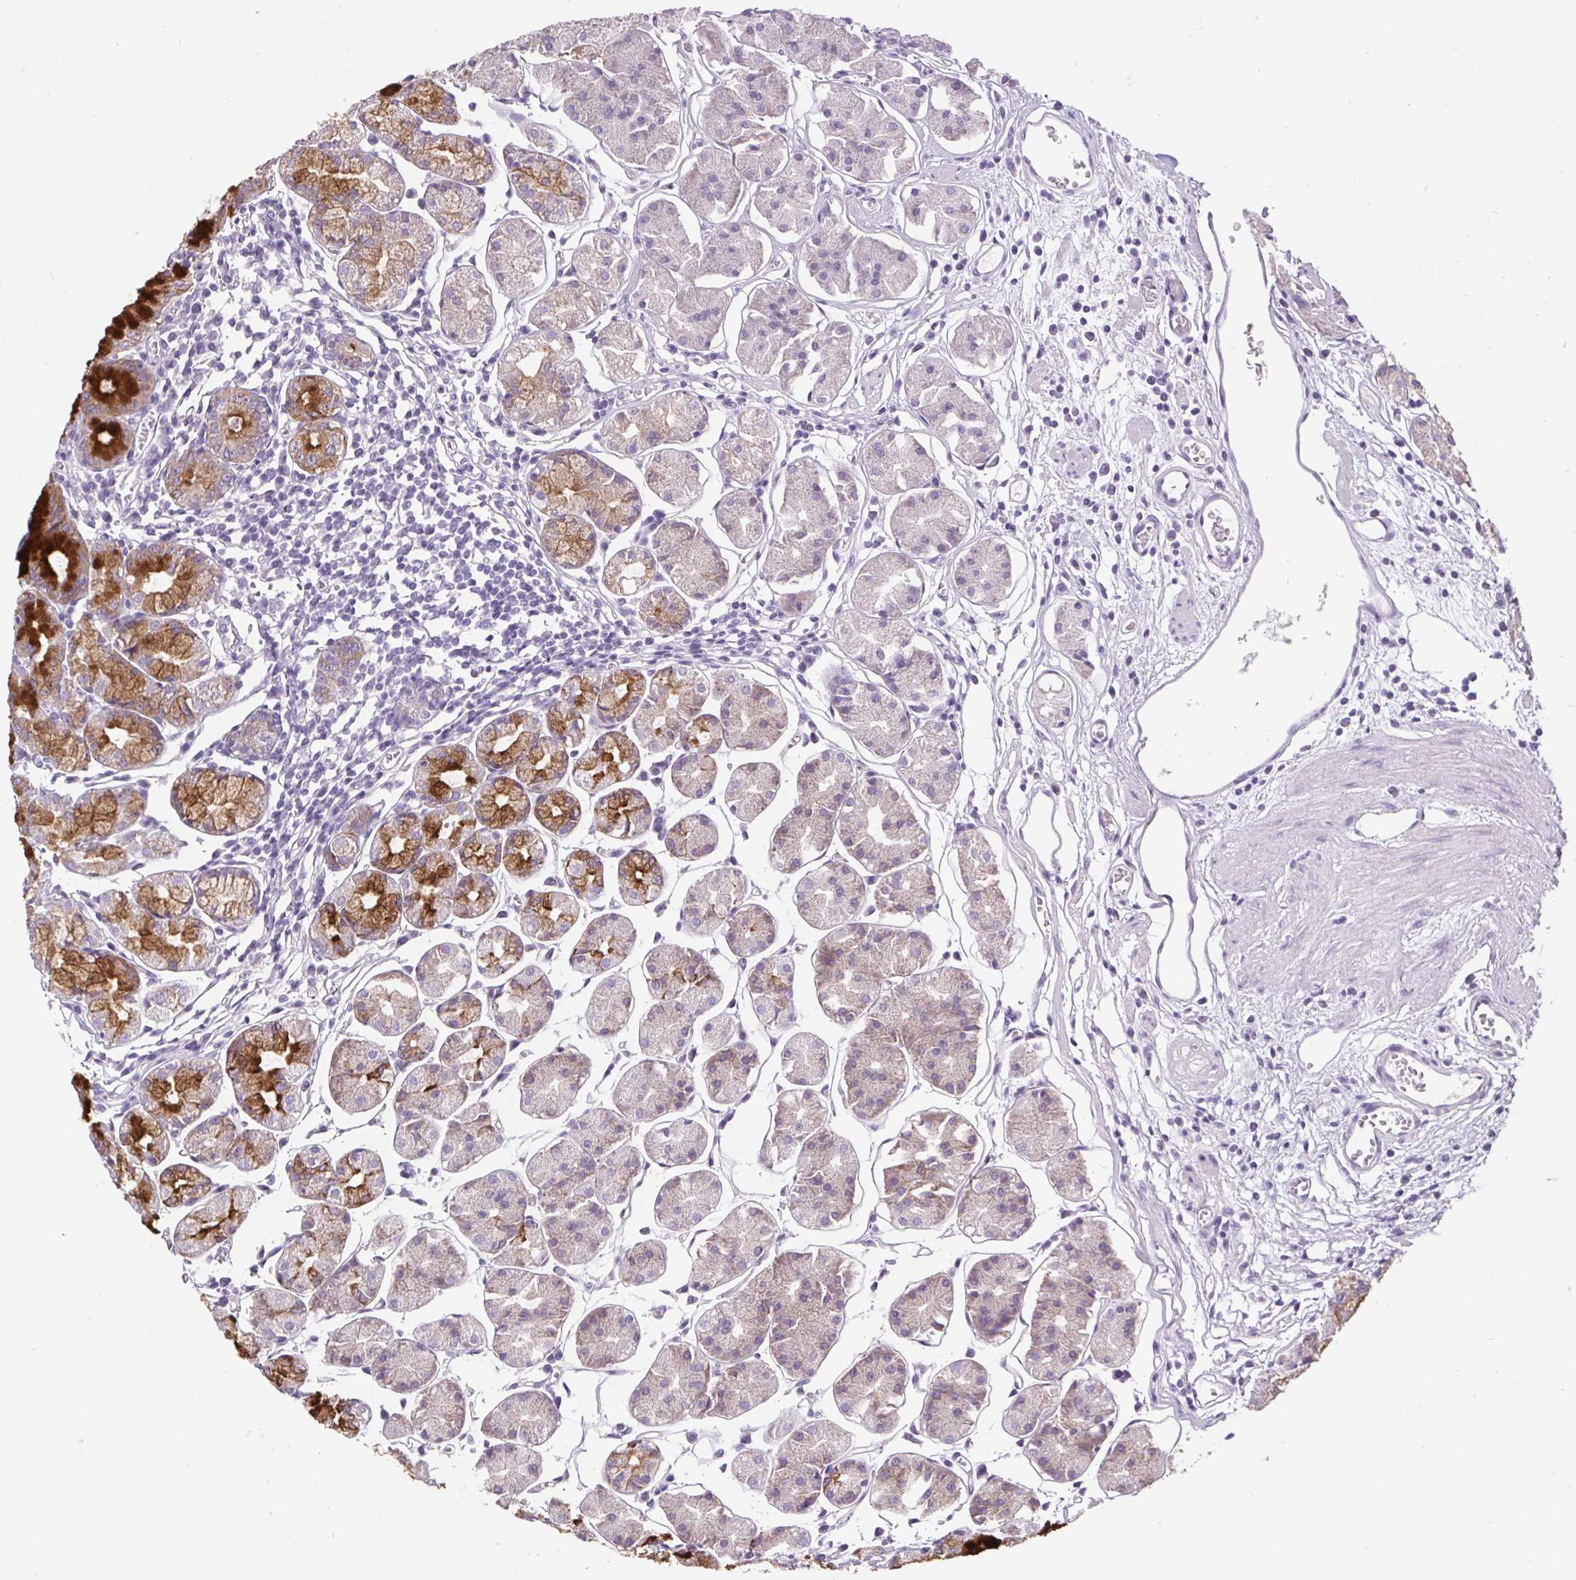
{"staining": {"intensity": "strong", "quantity": "25%-75%", "location": "cytoplasmic/membranous"}, "tissue": "stomach", "cell_type": "Glandular cells", "image_type": "normal", "snomed": [{"axis": "morphology", "description": "Normal tissue, NOS"}, {"axis": "topography", "description": "Stomach"}], "caption": "Glandular cells reveal high levels of strong cytoplasmic/membranous staining in approximately 25%-75% of cells in unremarkable stomach.", "gene": "BCAS1", "patient": {"sex": "male", "age": 55}}